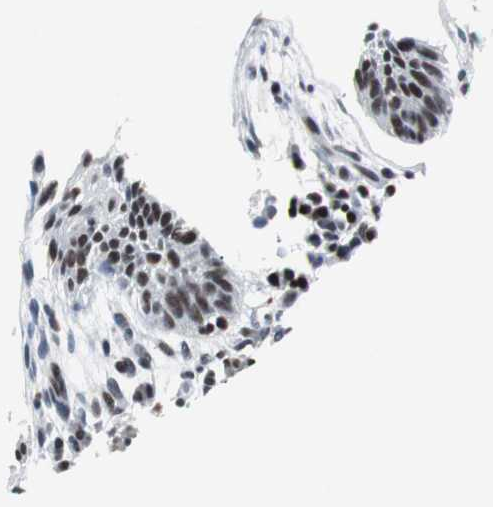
{"staining": {"intensity": "moderate", "quantity": "25%-75%", "location": "nuclear"}, "tissue": "skin cancer", "cell_type": "Tumor cells", "image_type": "cancer", "snomed": [{"axis": "morphology", "description": "Normal tissue, NOS"}, {"axis": "morphology", "description": "Basal cell carcinoma"}, {"axis": "topography", "description": "Skin"}], "caption": "Skin cancer (basal cell carcinoma) stained with a protein marker displays moderate staining in tumor cells.", "gene": "RAD9A", "patient": {"sex": "female", "age": 69}}